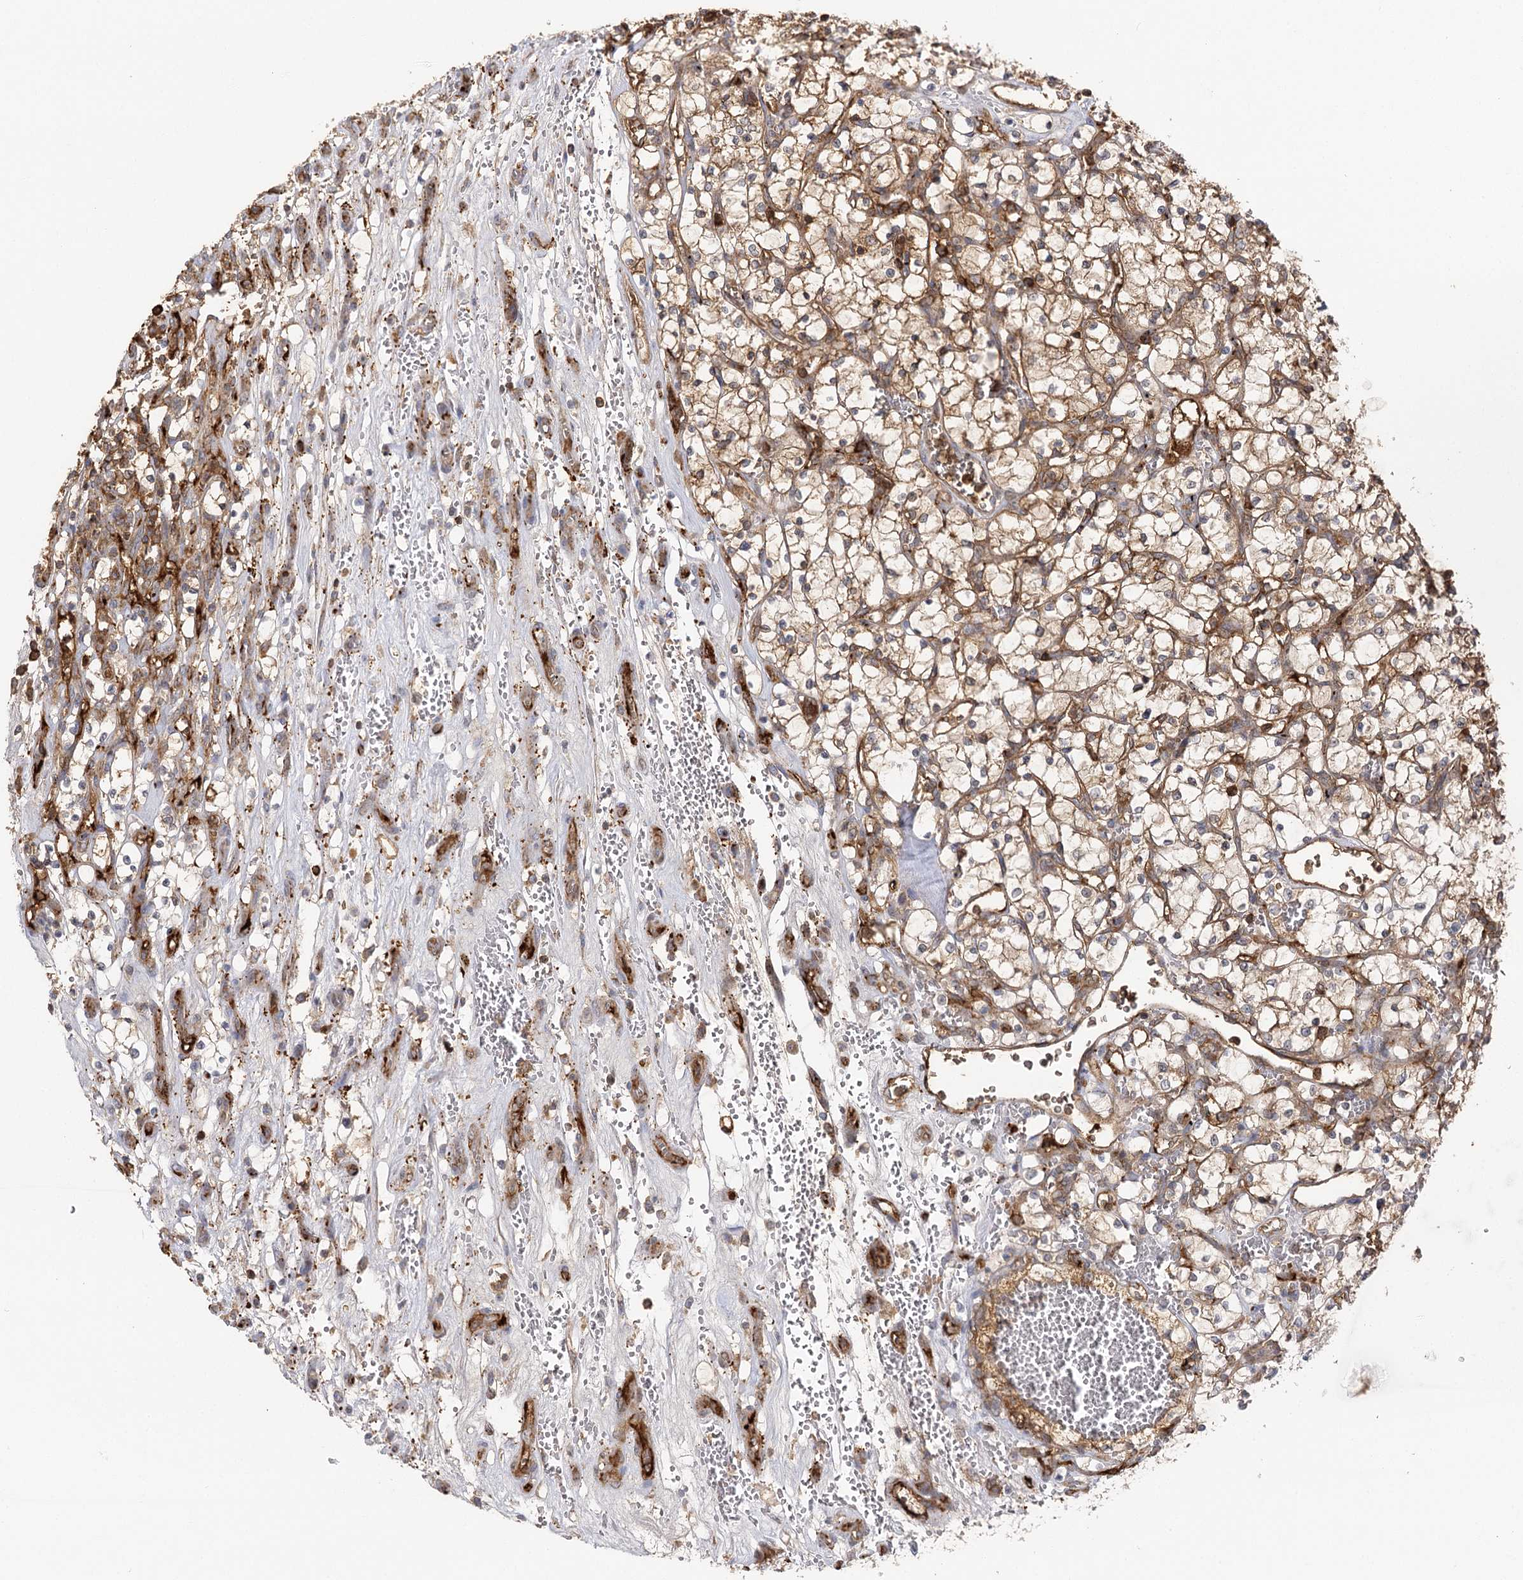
{"staining": {"intensity": "moderate", "quantity": ">75%", "location": "cytoplasmic/membranous"}, "tissue": "renal cancer", "cell_type": "Tumor cells", "image_type": "cancer", "snomed": [{"axis": "morphology", "description": "Adenocarcinoma, NOS"}, {"axis": "topography", "description": "Kidney"}], "caption": "Adenocarcinoma (renal) stained for a protein (brown) exhibits moderate cytoplasmic/membranous positive staining in approximately >75% of tumor cells.", "gene": "SEC24B", "patient": {"sex": "female", "age": 69}}